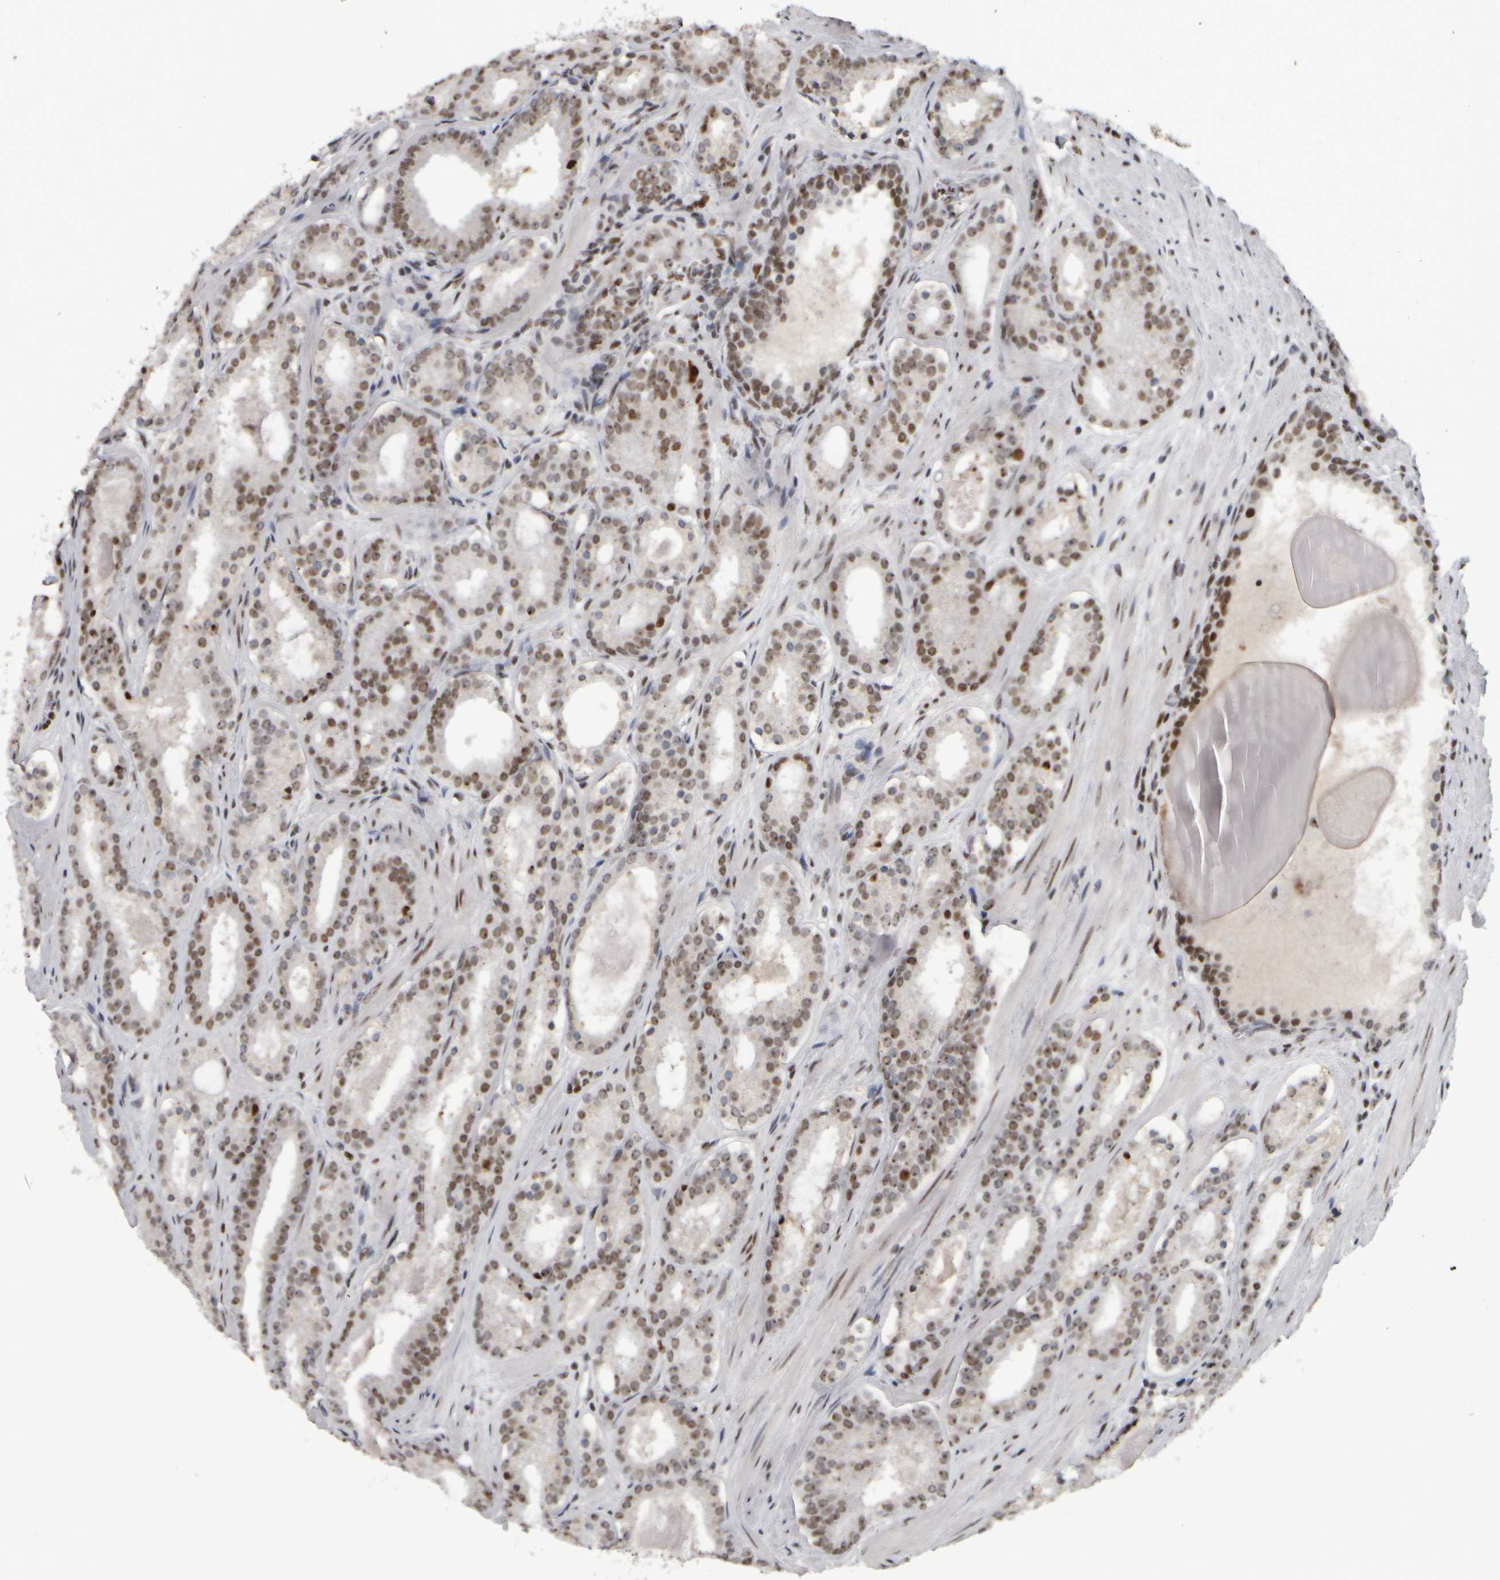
{"staining": {"intensity": "weak", "quantity": ">75%", "location": "nuclear"}, "tissue": "prostate cancer", "cell_type": "Tumor cells", "image_type": "cancer", "snomed": [{"axis": "morphology", "description": "Adenocarcinoma, Low grade"}, {"axis": "topography", "description": "Prostate"}], "caption": "Protein staining by immunohistochemistry displays weak nuclear staining in approximately >75% of tumor cells in prostate cancer.", "gene": "TOP2B", "patient": {"sex": "male", "age": 69}}